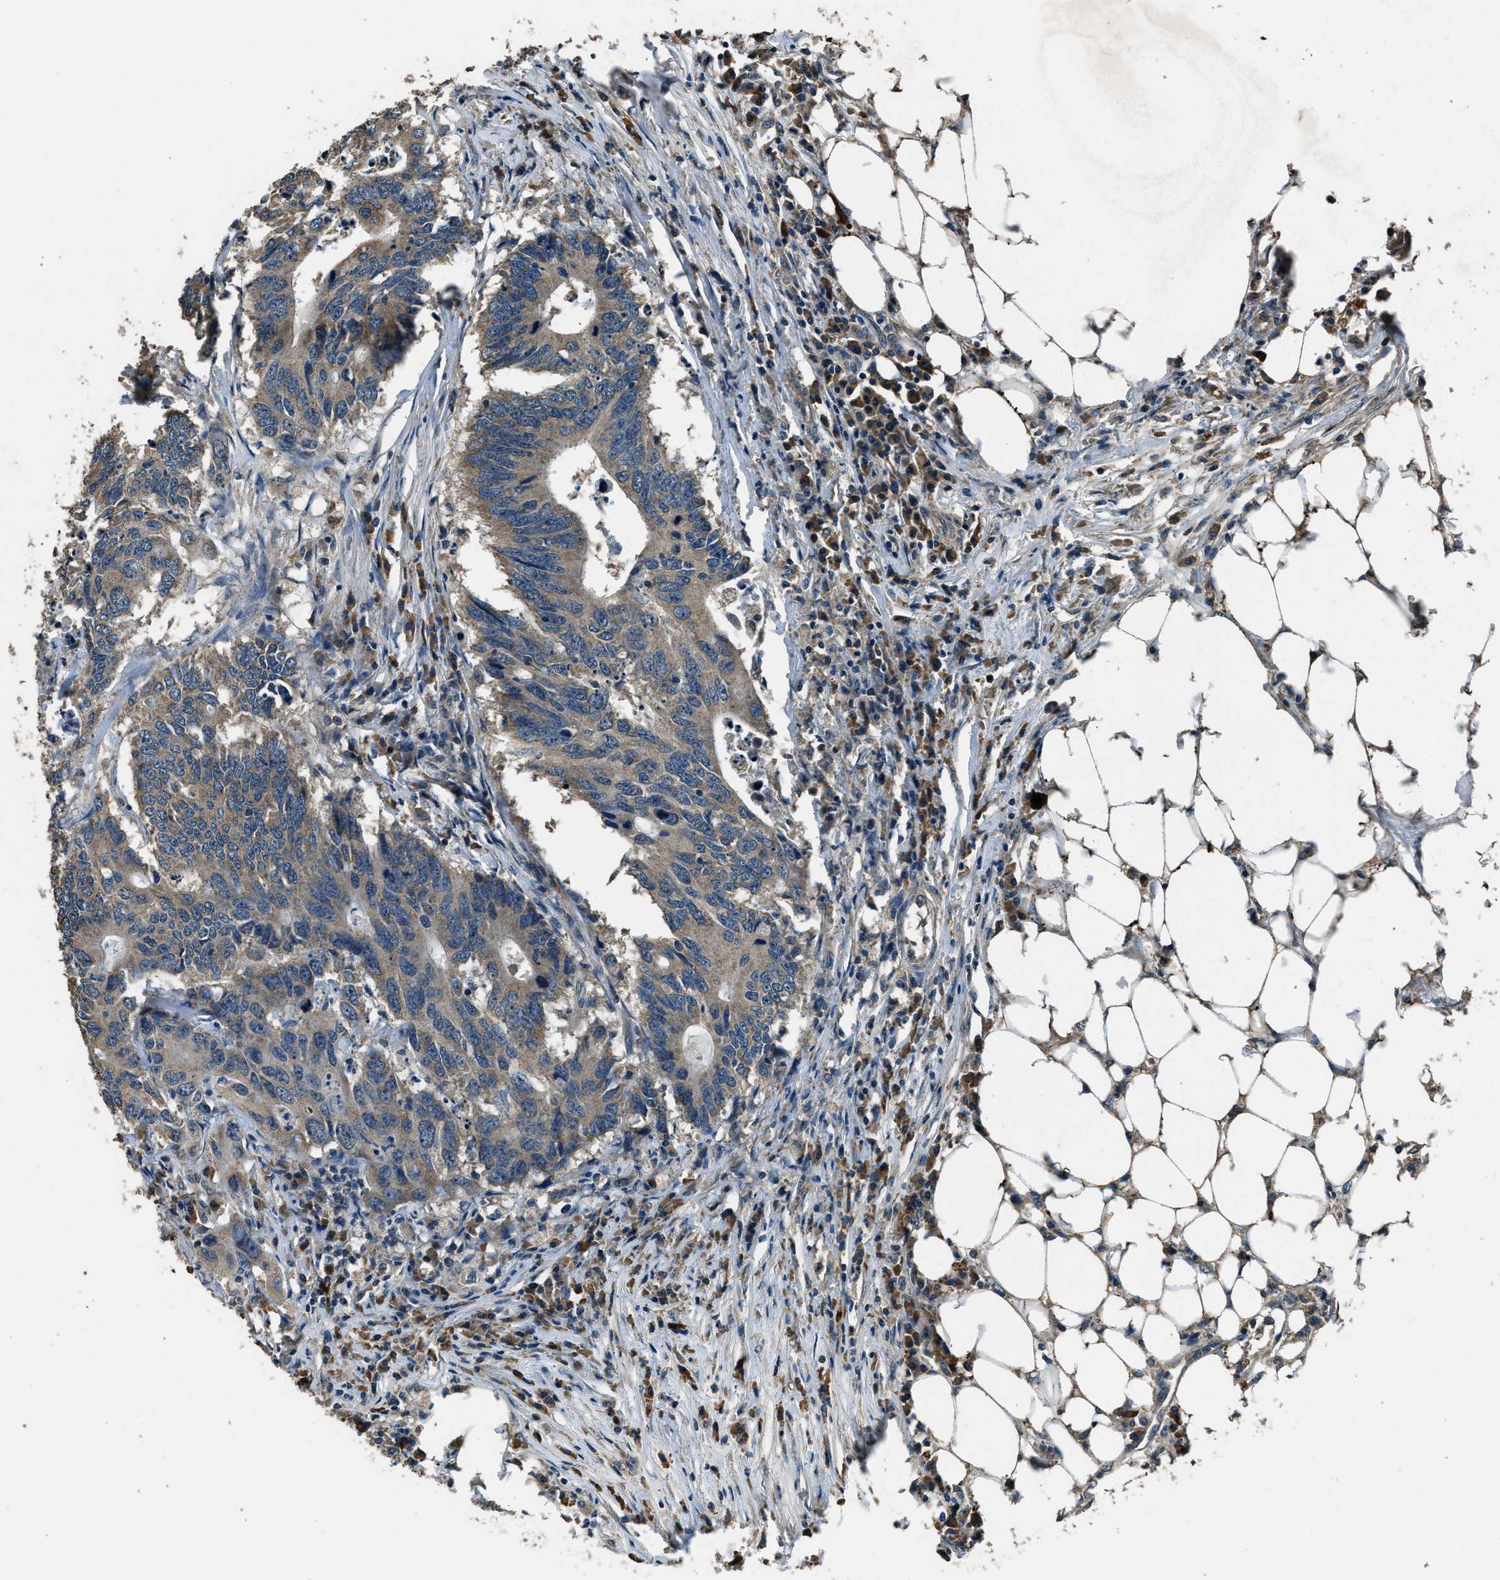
{"staining": {"intensity": "moderate", "quantity": ">75%", "location": "cytoplasmic/membranous"}, "tissue": "colorectal cancer", "cell_type": "Tumor cells", "image_type": "cancer", "snomed": [{"axis": "morphology", "description": "Adenocarcinoma, NOS"}, {"axis": "topography", "description": "Colon"}], "caption": "Protein expression by IHC exhibits moderate cytoplasmic/membranous positivity in approximately >75% of tumor cells in colorectal cancer (adenocarcinoma).", "gene": "SALL3", "patient": {"sex": "male", "age": 71}}